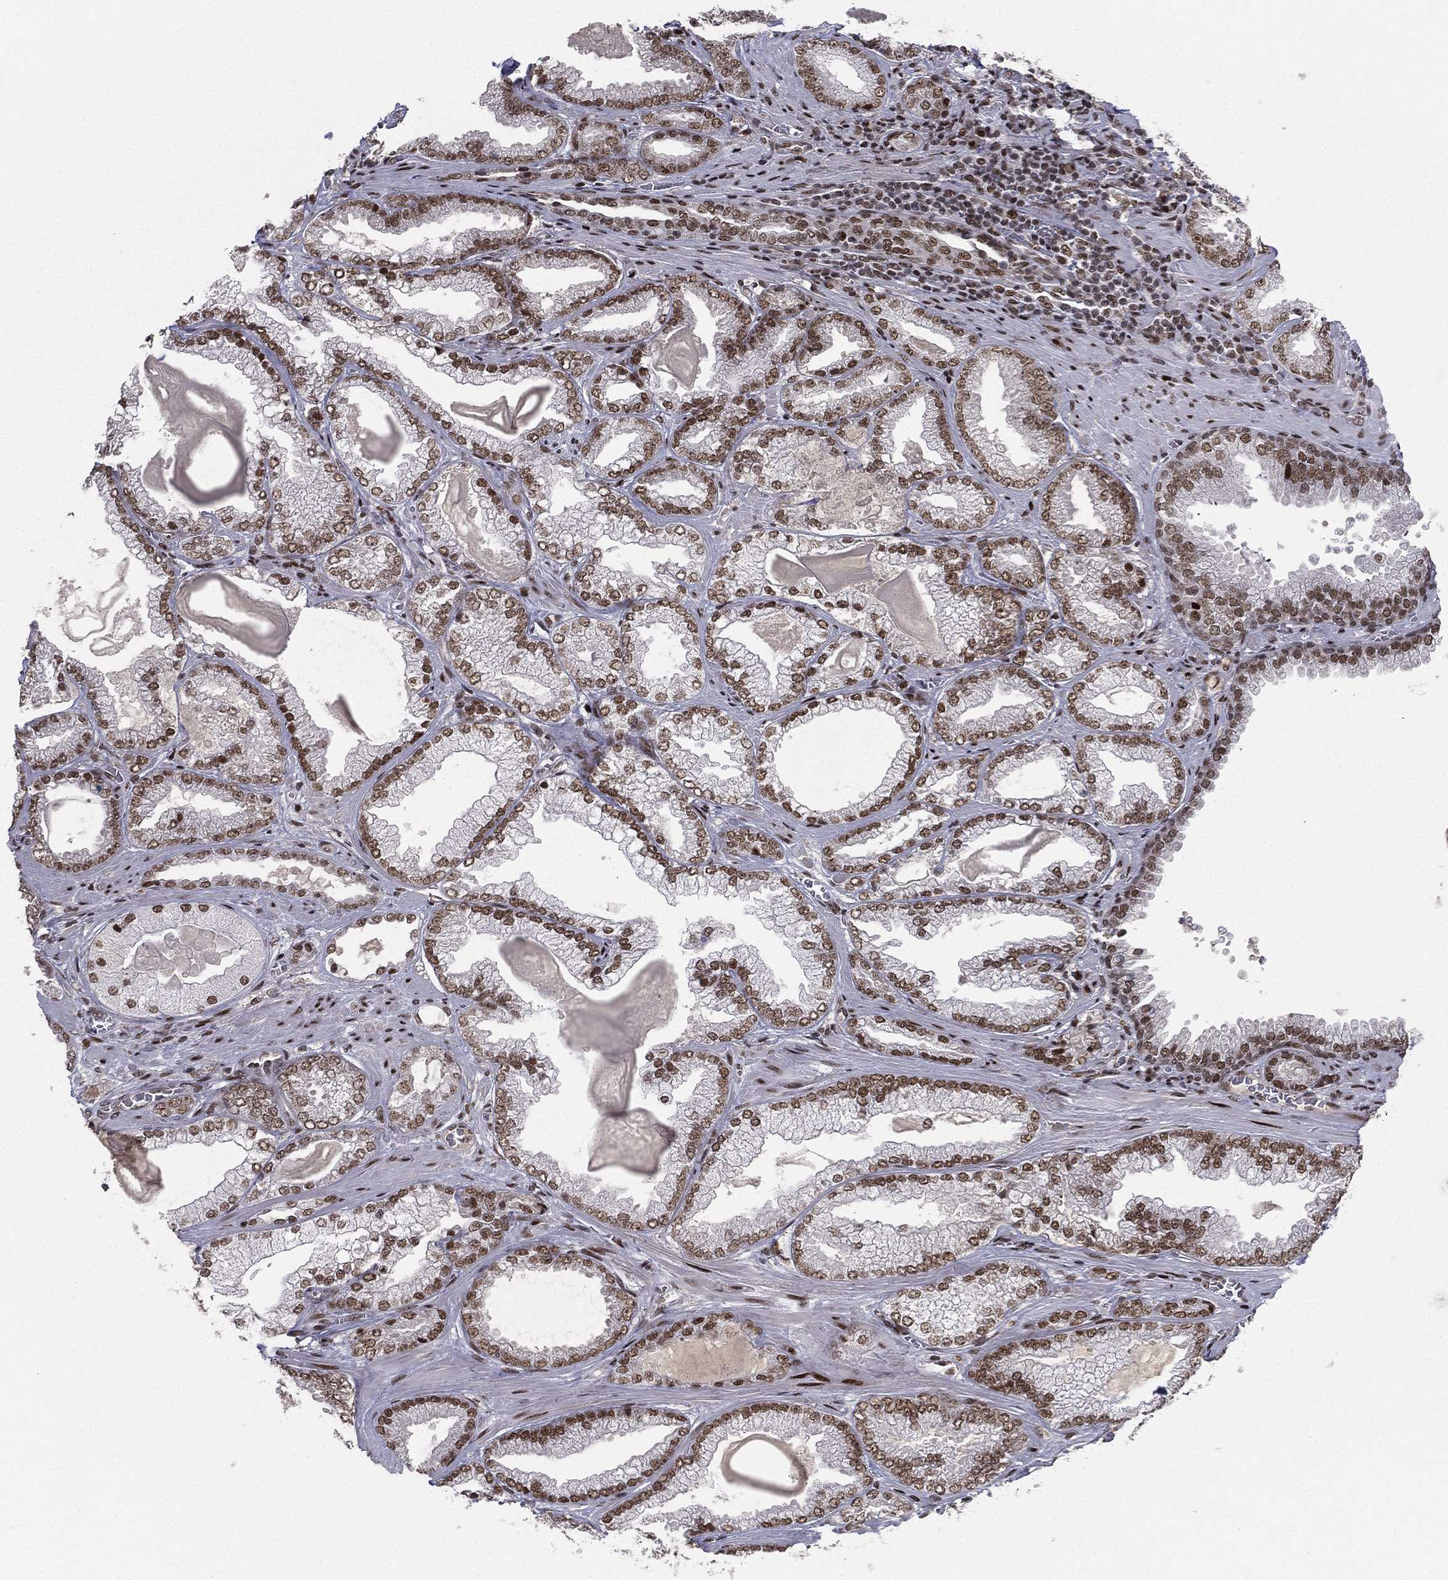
{"staining": {"intensity": "strong", "quantity": ">75%", "location": "nuclear"}, "tissue": "prostate cancer", "cell_type": "Tumor cells", "image_type": "cancer", "snomed": [{"axis": "morphology", "description": "Adenocarcinoma, Low grade"}, {"axis": "topography", "description": "Prostate"}], "caption": "Immunohistochemistry photomicrograph of neoplastic tissue: prostate adenocarcinoma (low-grade) stained using immunohistochemistry (IHC) shows high levels of strong protein expression localized specifically in the nuclear of tumor cells, appearing as a nuclear brown color.", "gene": "RTF1", "patient": {"sex": "male", "age": 57}}